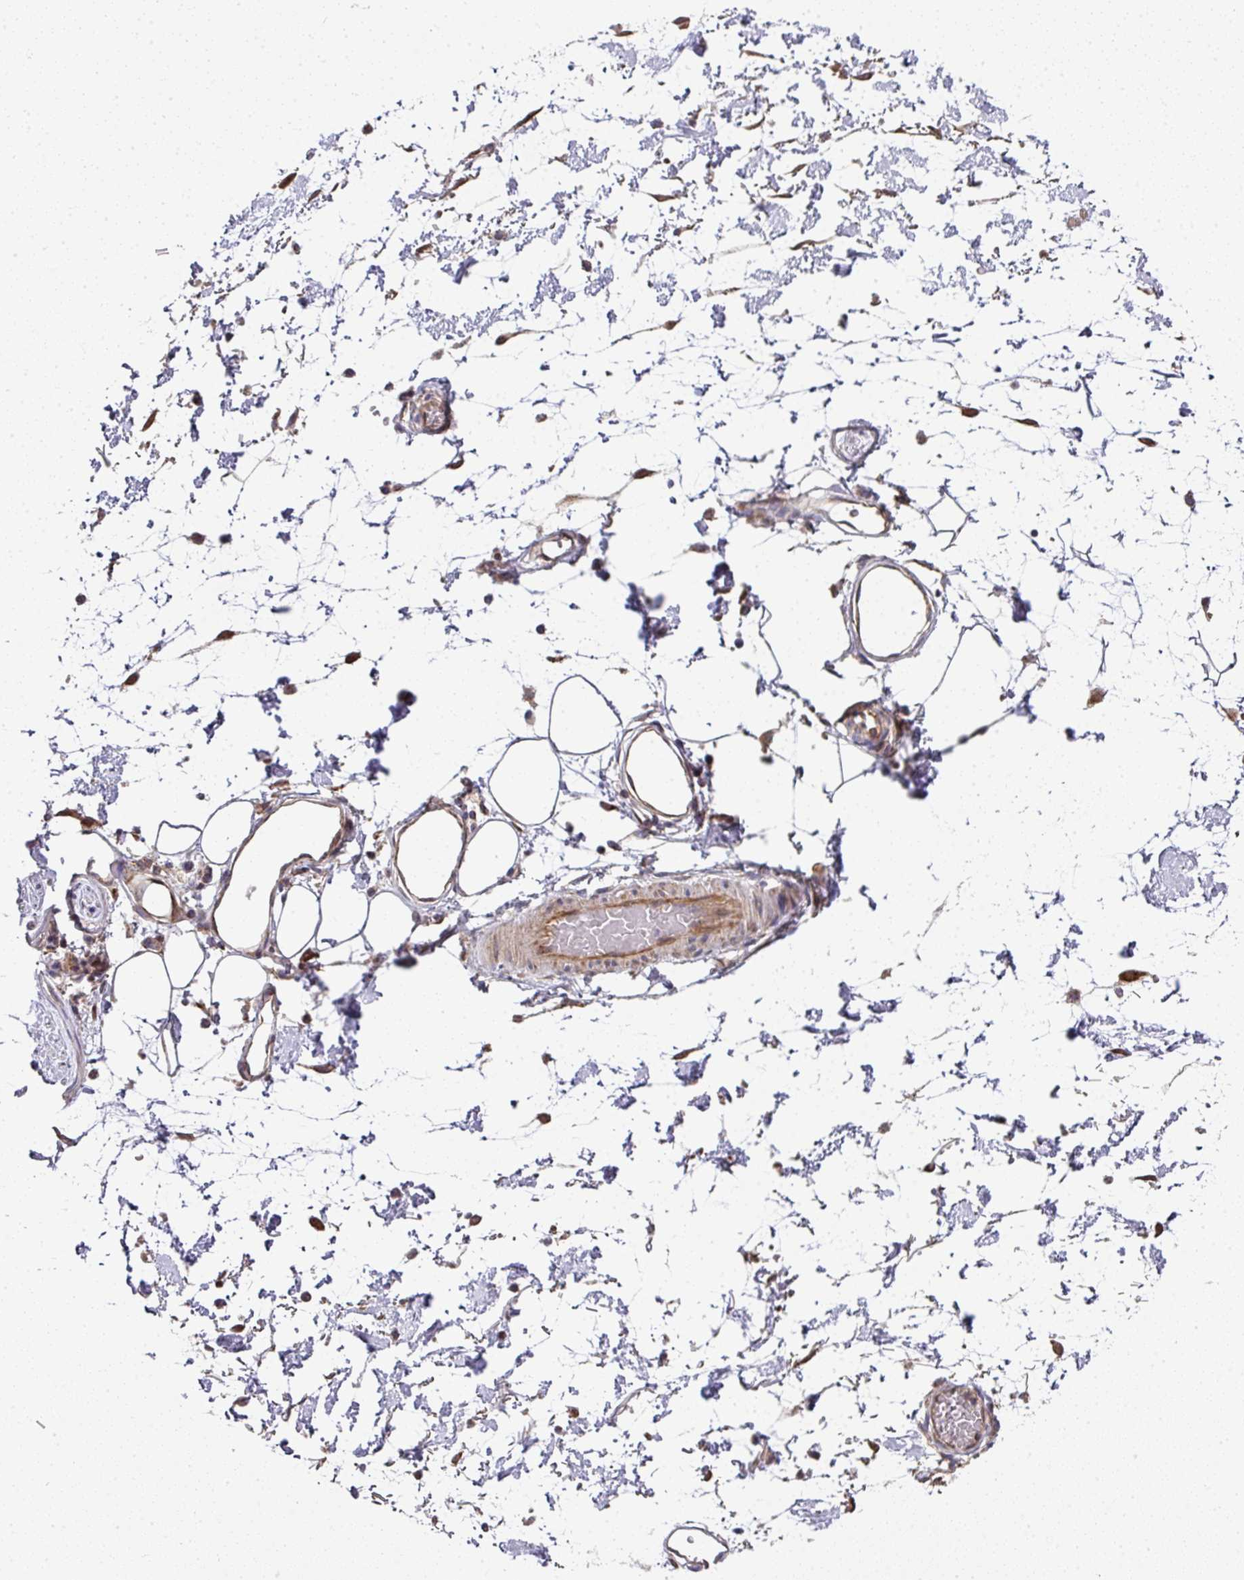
{"staining": {"intensity": "negative", "quantity": "none", "location": "none"}, "tissue": "adipose tissue", "cell_type": "Adipocytes", "image_type": "normal", "snomed": [{"axis": "morphology", "description": "Normal tissue, NOS"}, {"axis": "topography", "description": "Vulva"}, {"axis": "topography", "description": "Peripheral nerve tissue"}], "caption": "An immunohistochemistry (IHC) photomicrograph of benign adipose tissue is shown. There is no staining in adipocytes of adipose tissue. (IHC, brightfield microscopy, high magnification).", "gene": "STK35", "patient": {"sex": "female", "age": 68}}